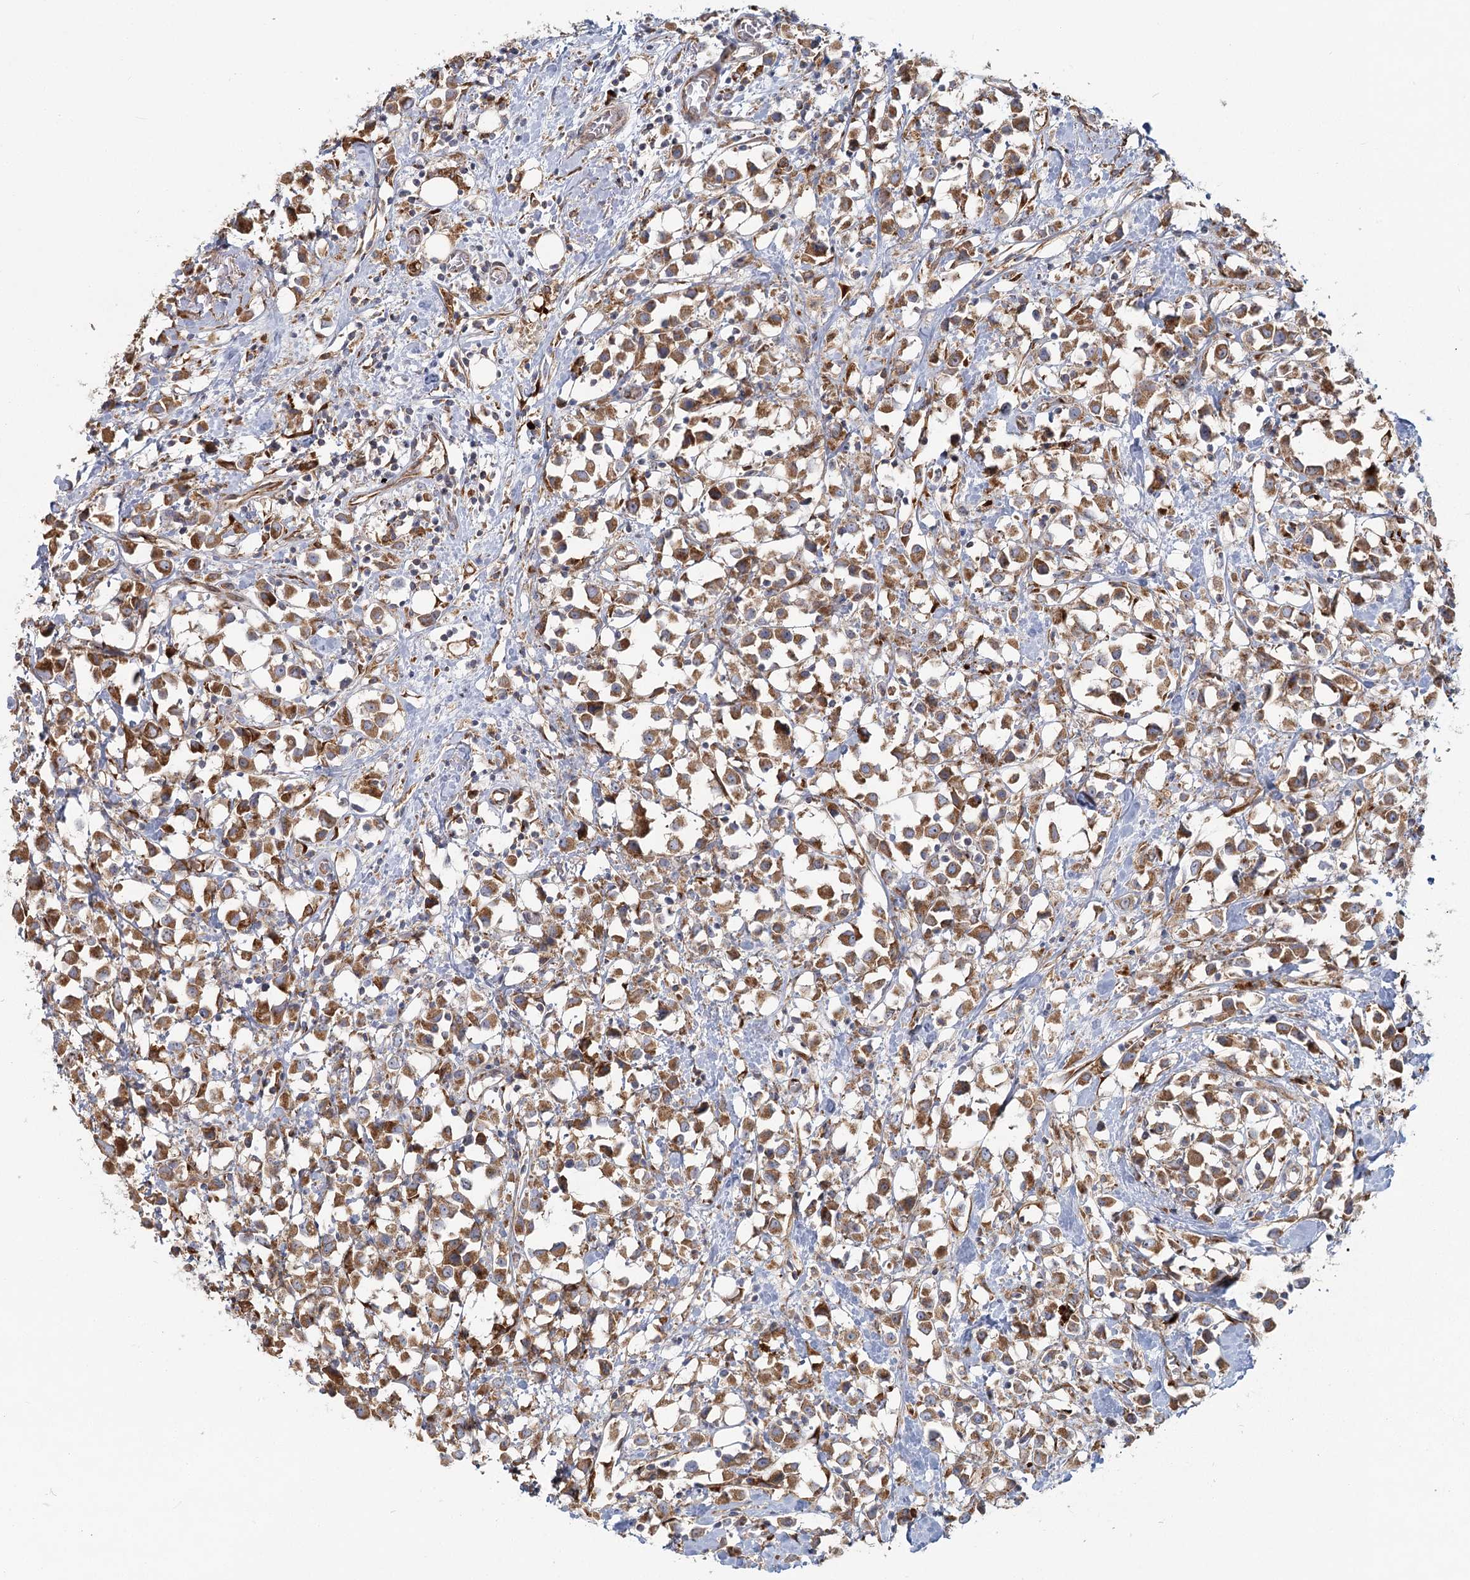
{"staining": {"intensity": "moderate", "quantity": ">75%", "location": "cytoplasmic/membranous"}, "tissue": "breast cancer", "cell_type": "Tumor cells", "image_type": "cancer", "snomed": [{"axis": "morphology", "description": "Duct carcinoma"}, {"axis": "topography", "description": "Breast"}], "caption": "Protein analysis of breast cancer tissue shows moderate cytoplasmic/membranous staining in about >75% of tumor cells.", "gene": "HARS2", "patient": {"sex": "female", "age": 61}}